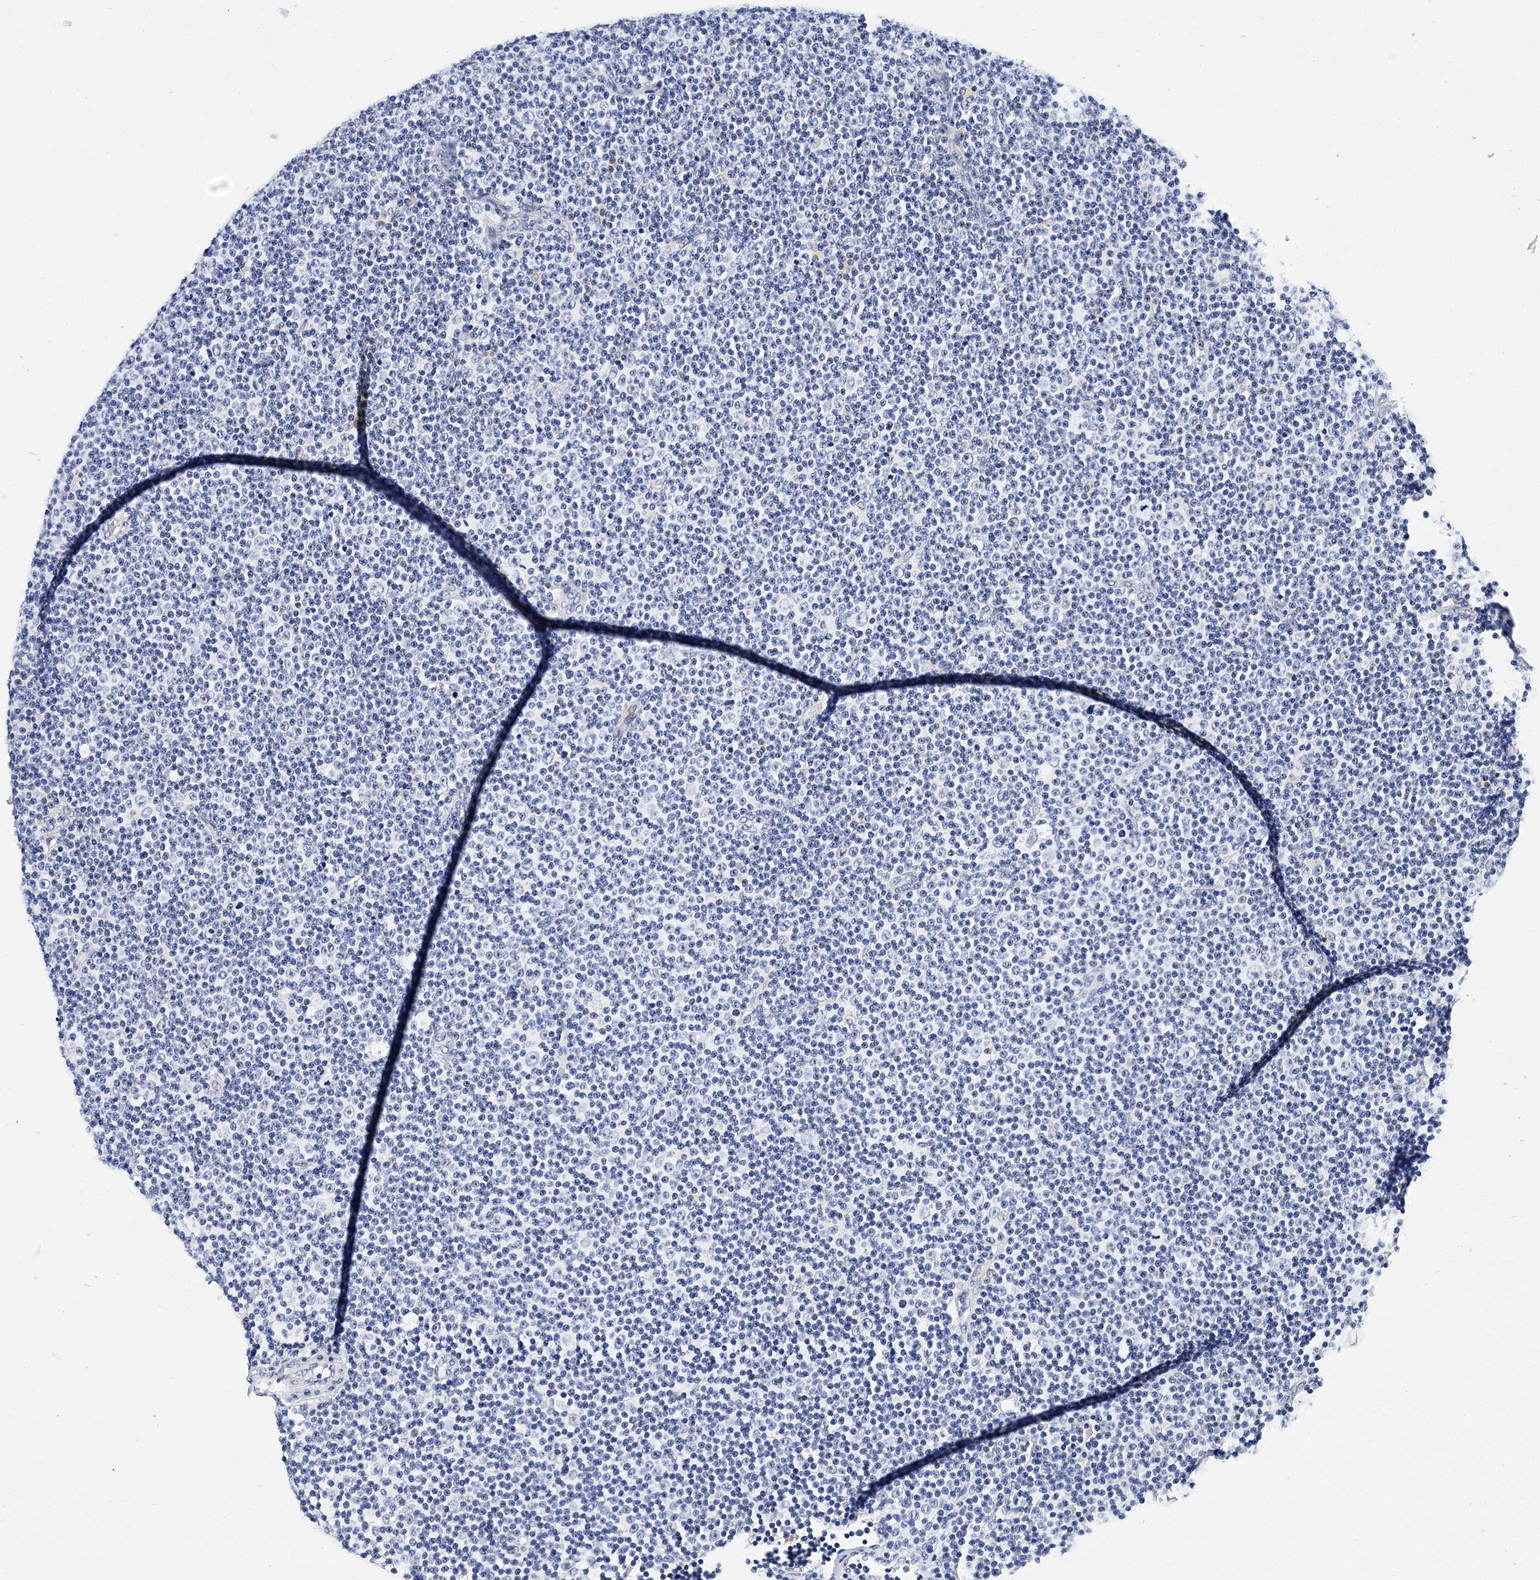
{"staining": {"intensity": "negative", "quantity": "none", "location": "none"}, "tissue": "lymphoma", "cell_type": "Tumor cells", "image_type": "cancer", "snomed": [{"axis": "morphology", "description": "Malignant lymphoma, non-Hodgkin's type, Low grade"}, {"axis": "topography", "description": "Lymph node"}], "caption": "High power microscopy histopathology image of an IHC photomicrograph of malignant lymphoma, non-Hodgkin's type (low-grade), revealing no significant positivity in tumor cells.", "gene": "ITGA2B", "patient": {"sex": "female", "age": 67}}